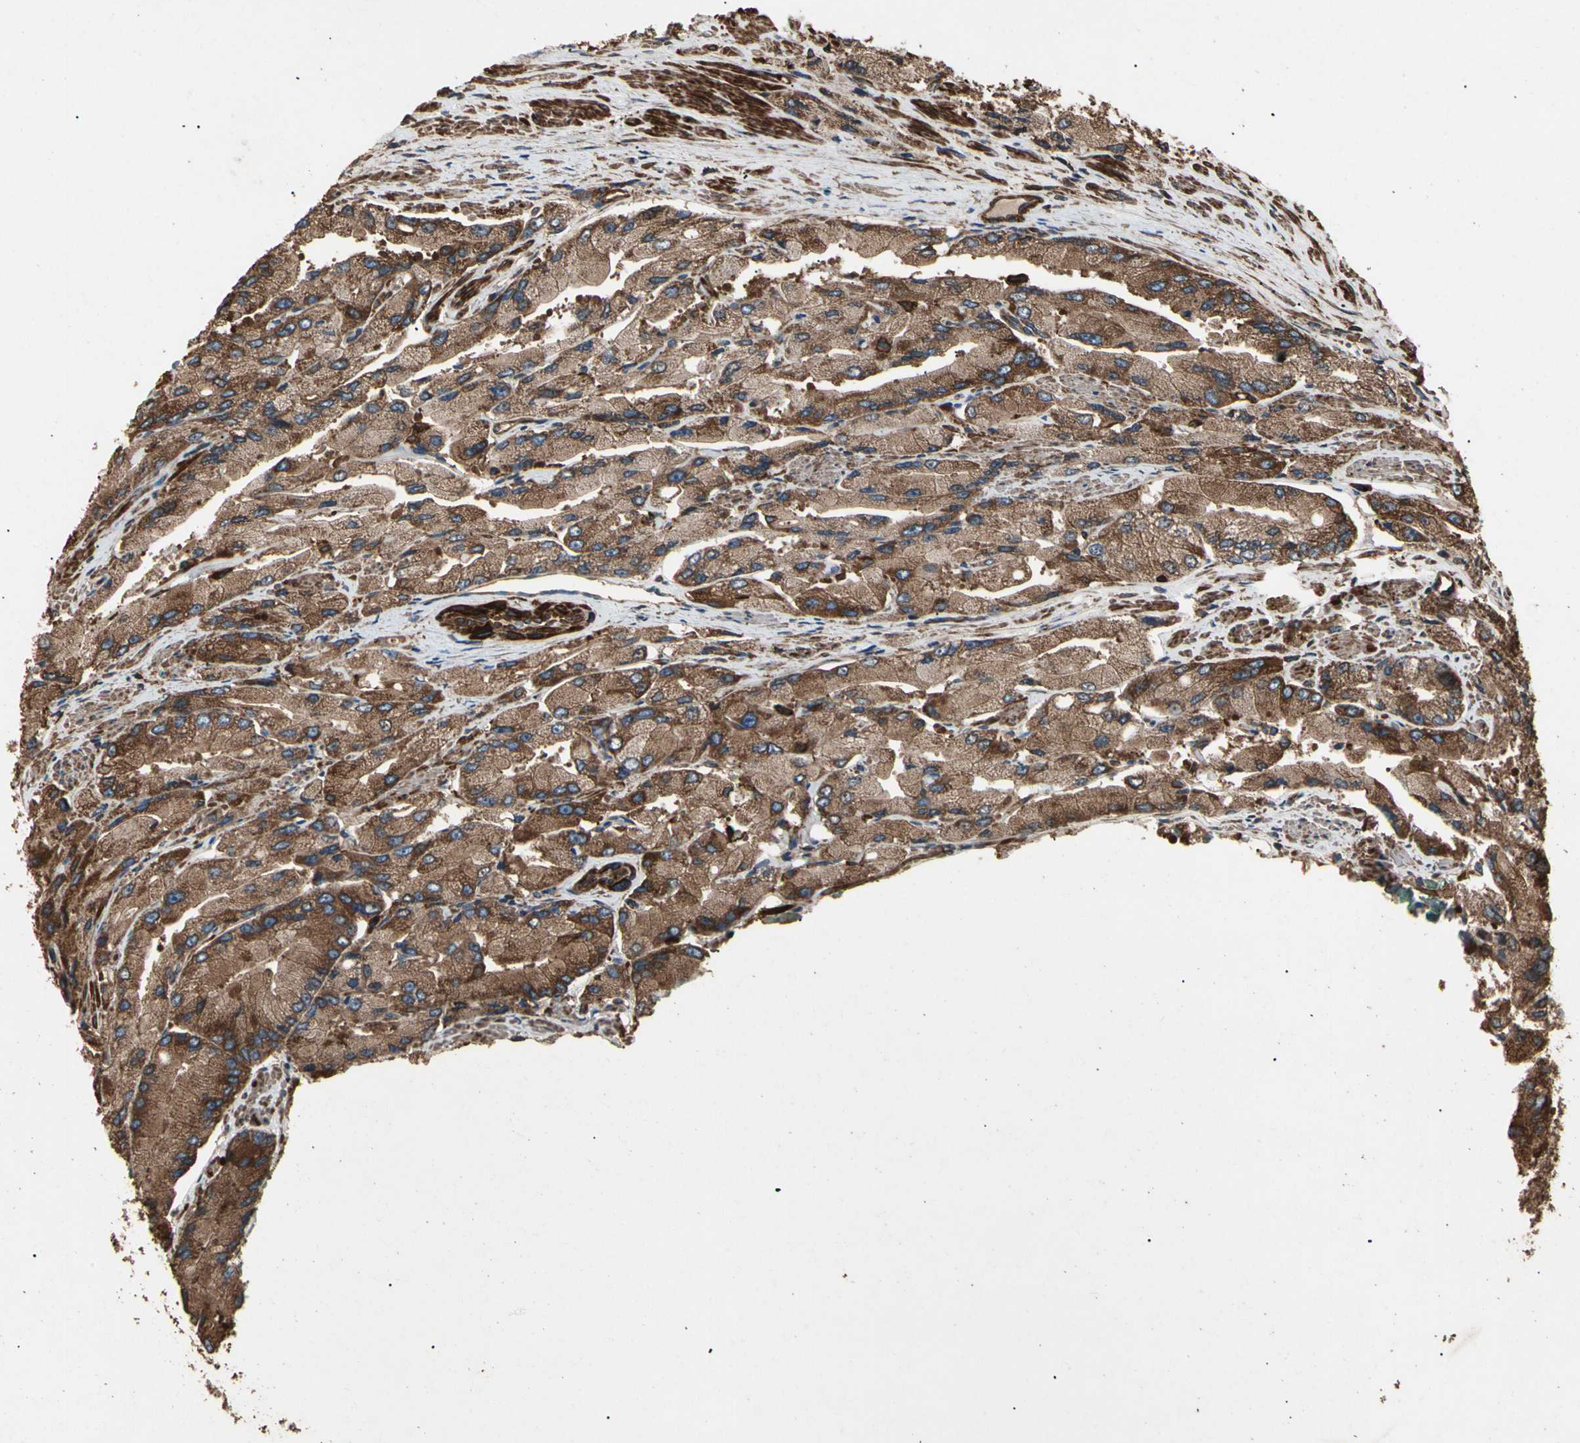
{"staining": {"intensity": "strong", "quantity": ">75%", "location": "cytoplasmic/membranous"}, "tissue": "prostate cancer", "cell_type": "Tumor cells", "image_type": "cancer", "snomed": [{"axis": "morphology", "description": "Adenocarcinoma, High grade"}, {"axis": "topography", "description": "Prostate"}], "caption": "A high amount of strong cytoplasmic/membranous positivity is appreciated in approximately >75% of tumor cells in prostate adenocarcinoma (high-grade) tissue. (DAB IHC with brightfield microscopy, high magnification).", "gene": "AGBL2", "patient": {"sex": "male", "age": 58}}